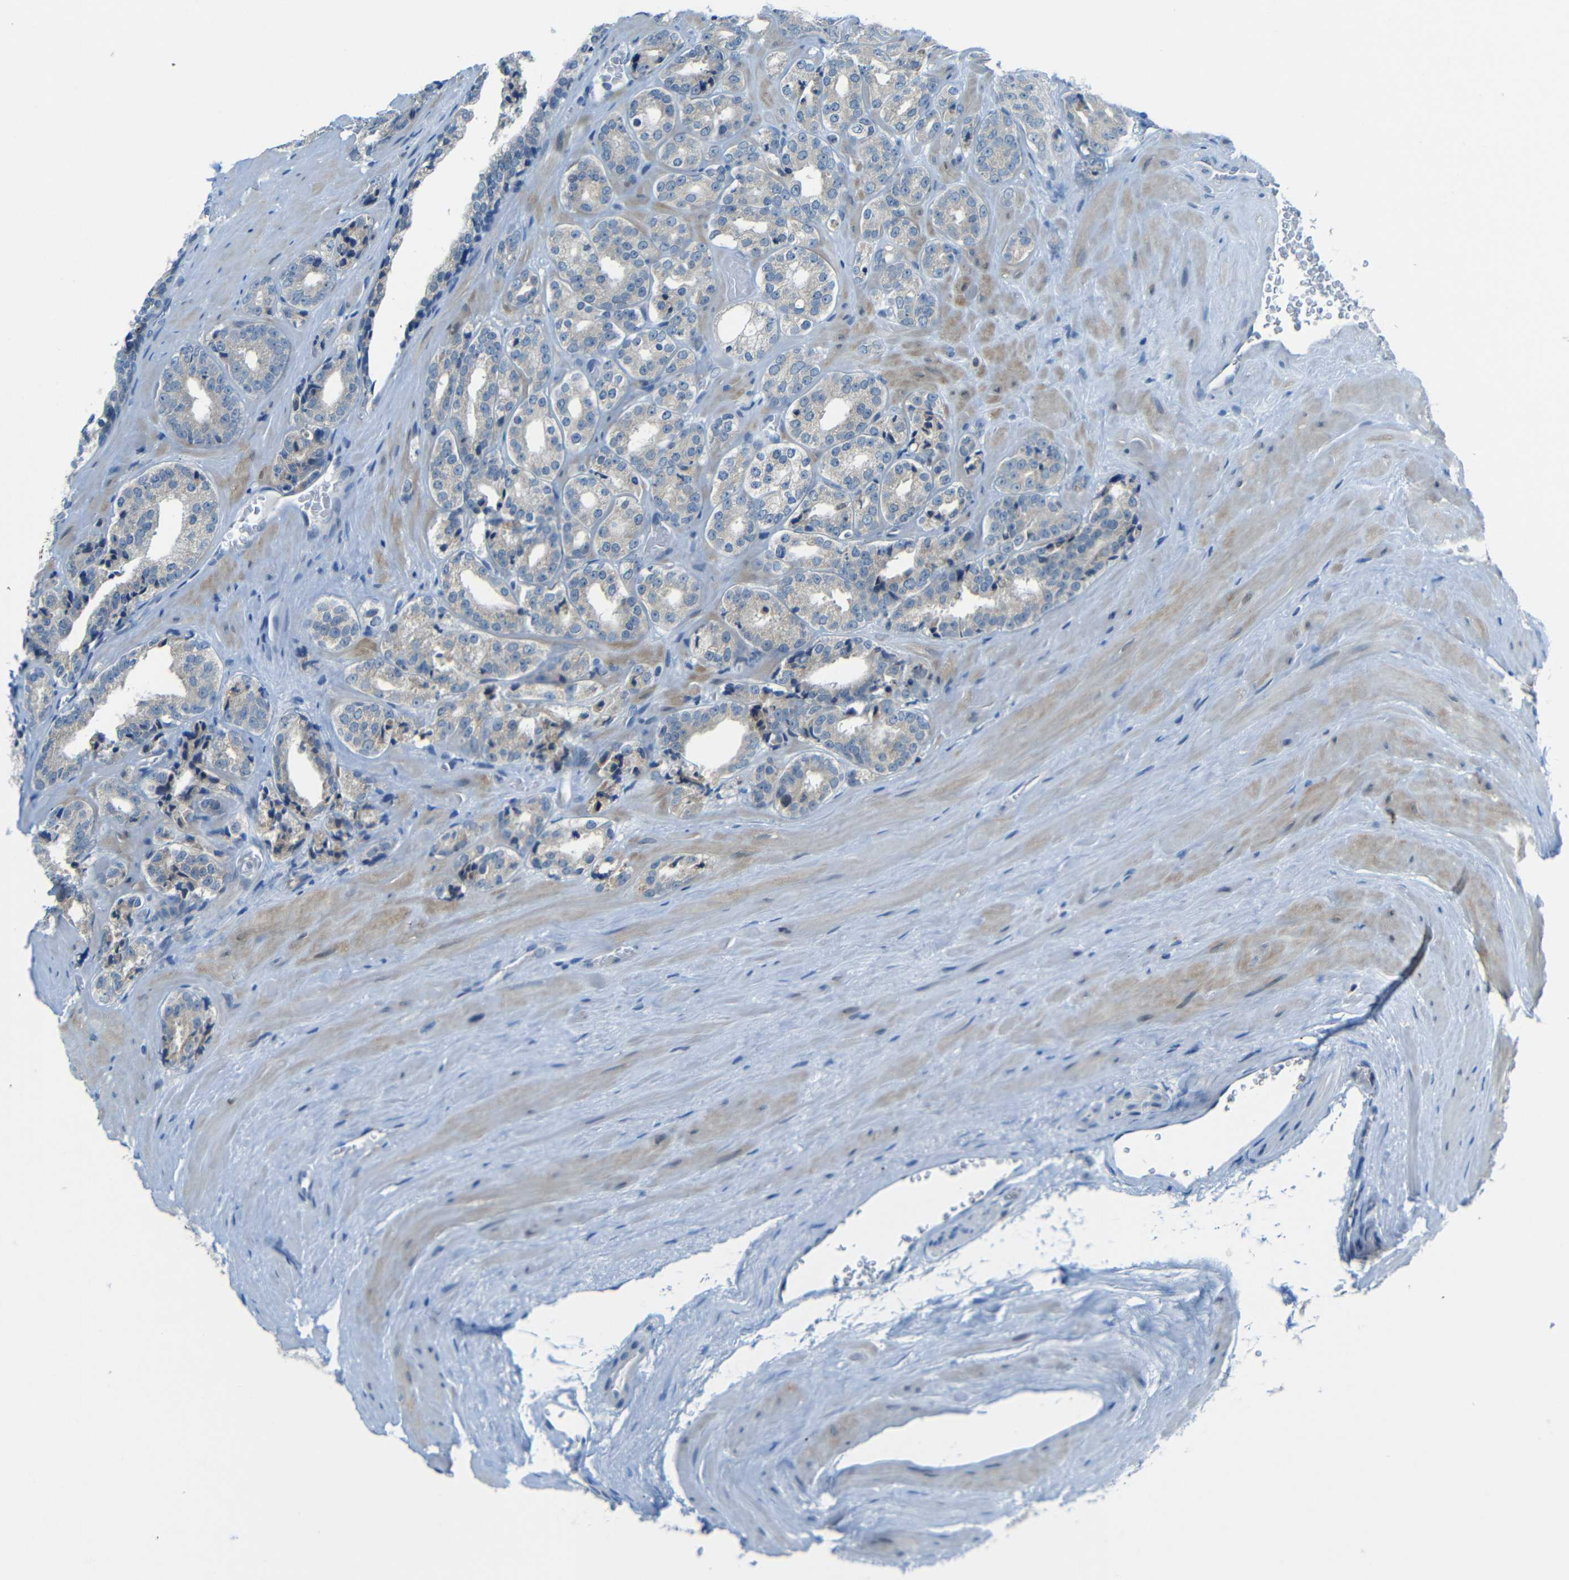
{"staining": {"intensity": "negative", "quantity": "none", "location": "none"}, "tissue": "prostate cancer", "cell_type": "Tumor cells", "image_type": "cancer", "snomed": [{"axis": "morphology", "description": "Adenocarcinoma, High grade"}, {"axis": "topography", "description": "Prostate"}], "caption": "This is an immunohistochemistry (IHC) histopathology image of human adenocarcinoma (high-grade) (prostate). There is no positivity in tumor cells.", "gene": "ANKRD22", "patient": {"sex": "male", "age": 60}}